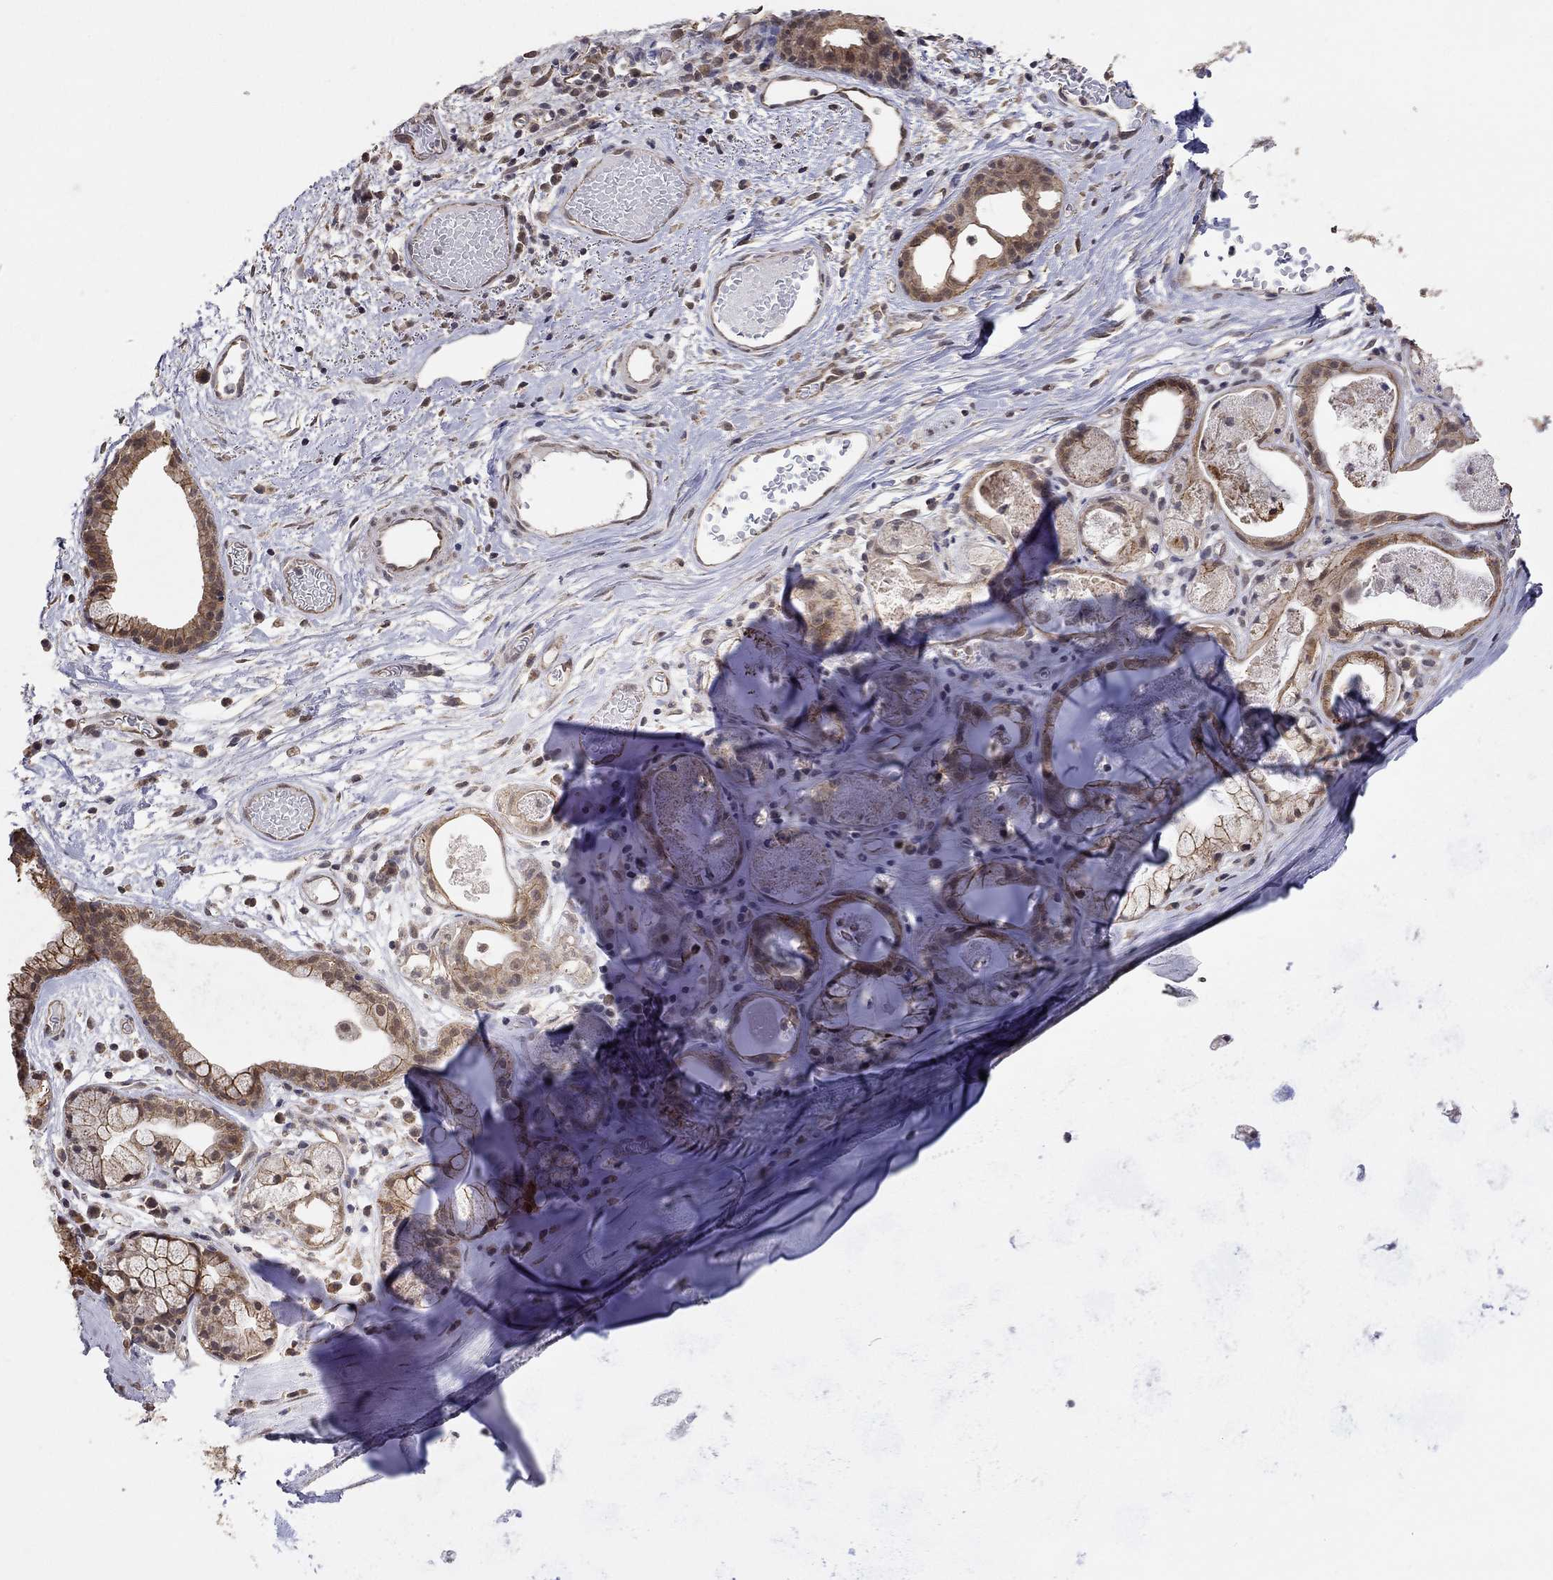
{"staining": {"intensity": "negative", "quantity": "none", "location": "none"}, "tissue": "adipose tissue", "cell_type": "Adipocytes", "image_type": "normal", "snomed": [{"axis": "morphology", "description": "Normal tissue, NOS"}, {"axis": "topography", "description": "Cartilage tissue"}], "caption": "High power microscopy micrograph of an immunohistochemistry histopathology image of benign adipose tissue, revealing no significant expression in adipocytes. (DAB immunohistochemistry (IHC) visualized using brightfield microscopy, high magnification).", "gene": "ANKRA2", "patient": {"sex": "male", "age": 81}}